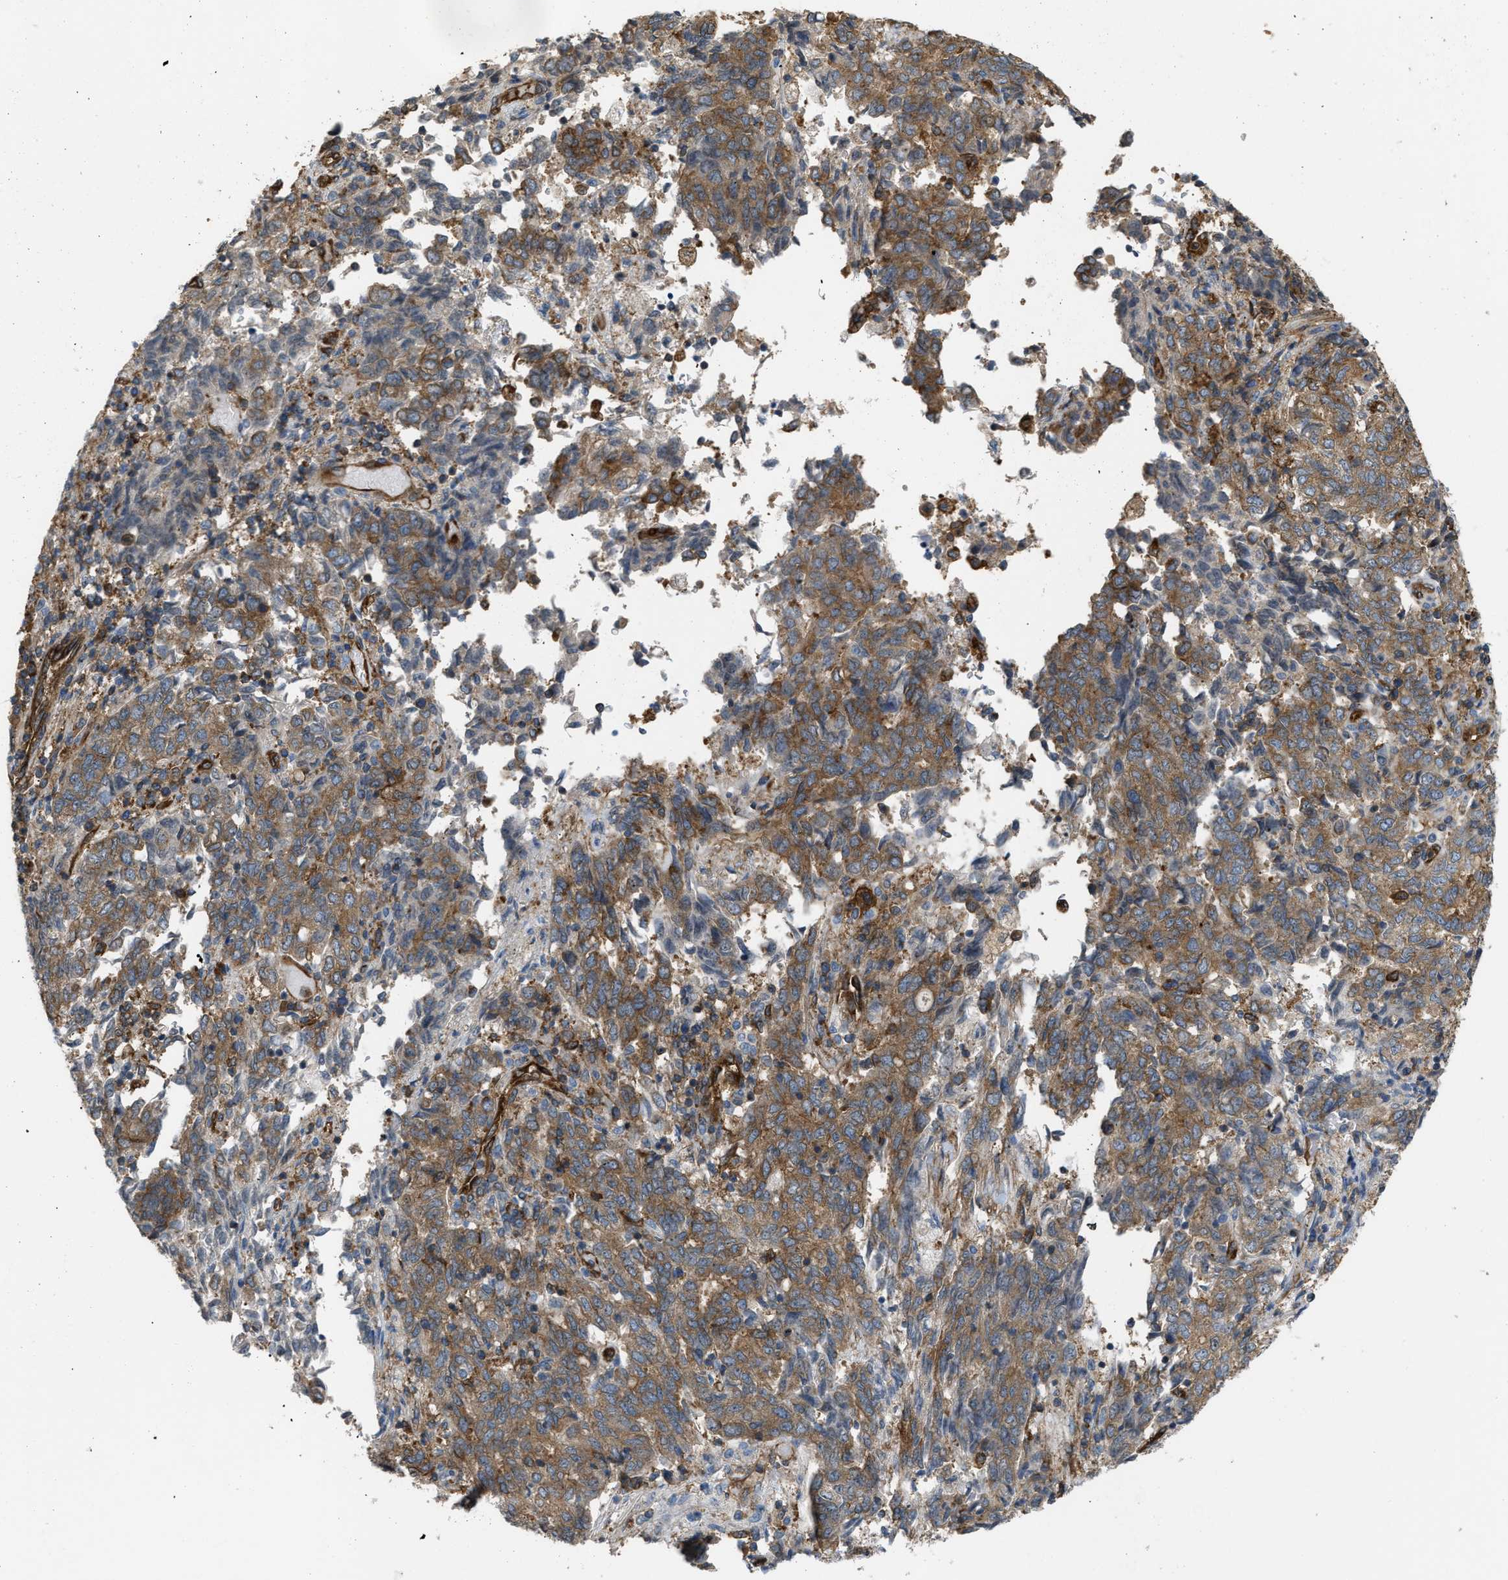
{"staining": {"intensity": "moderate", "quantity": ">75%", "location": "cytoplasmic/membranous"}, "tissue": "endometrial cancer", "cell_type": "Tumor cells", "image_type": "cancer", "snomed": [{"axis": "morphology", "description": "Adenocarcinoma, NOS"}, {"axis": "topography", "description": "Endometrium"}], "caption": "A high-resolution micrograph shows immunohistochemistry staining of endometrial cancer (adenocarcinoma), which demonstrates moderate cytoplasmic/membranous positivity in about >75% of tumor cells.", "gene": "PICALM", "patient": {"sex": "female", "age": 80}}